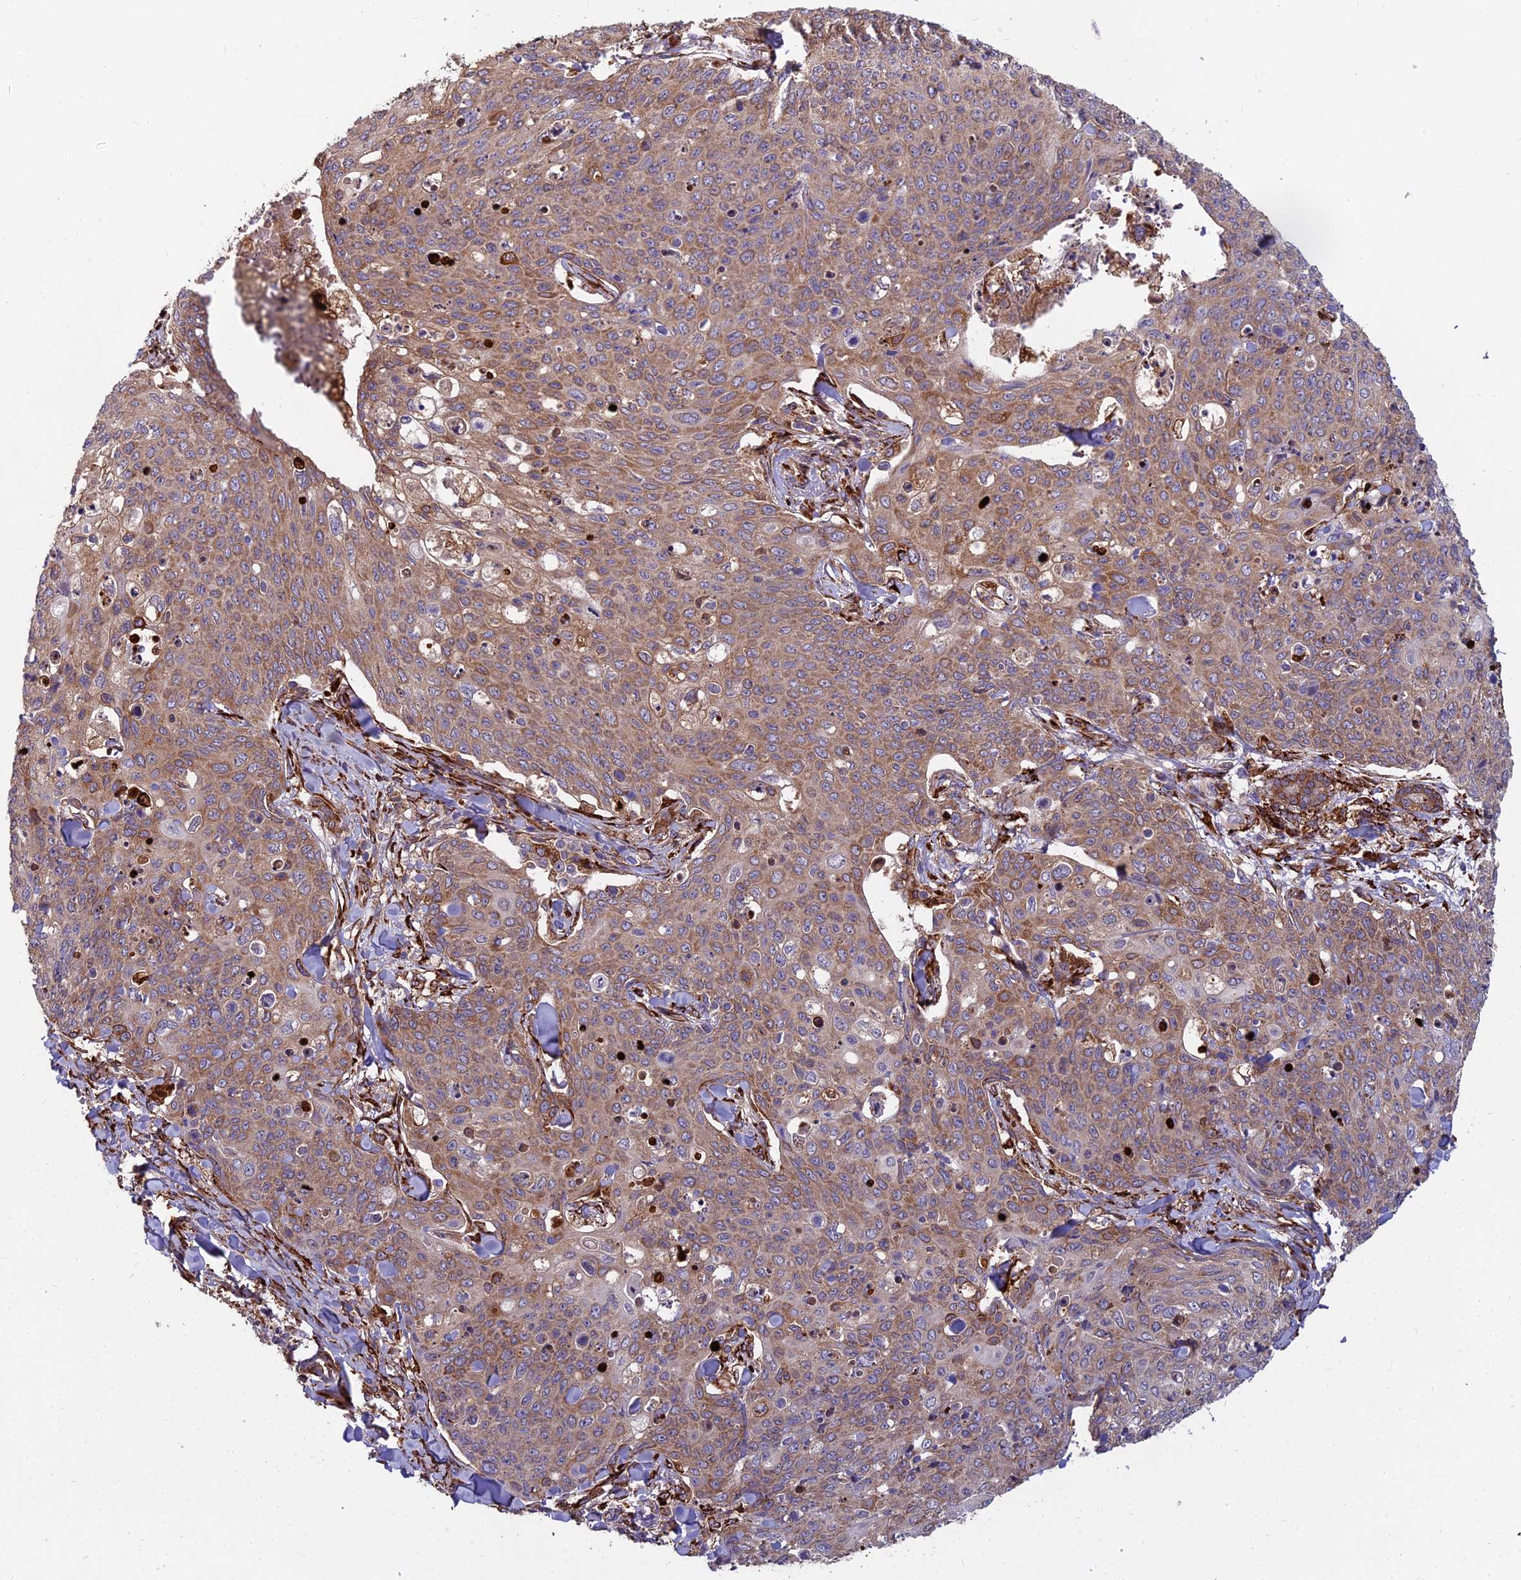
{"staining": {"intensity": "weak", "quantity": ">75%", "location": "cytoplasmic/membranous"}, "tissue": "skin cancer", "cell_type": "Tumor cells", "image_type": "cancer", "snomed": [{"axis": "morphology", "description": "Squamous cell carcinoma, NOS"}, {"axis": "topography", "description": "Skin"}, {"axis": "topography", "description": "Vulva"}], "caption": "Protein analysis of skin squamous cell carcinoma tissue reveals weak cytoplasmic/membranous positivity in about >75% of tumor cells. The staining was performed using DAB (3,3'-diaminobenzidine) to visualize the protein expression in brown, while the nuclei were stained in blue with hematoxylin (Magnification: 20x).", "gene": "NDUFAF7", "patient": {"sex": "female", "age": 85}}